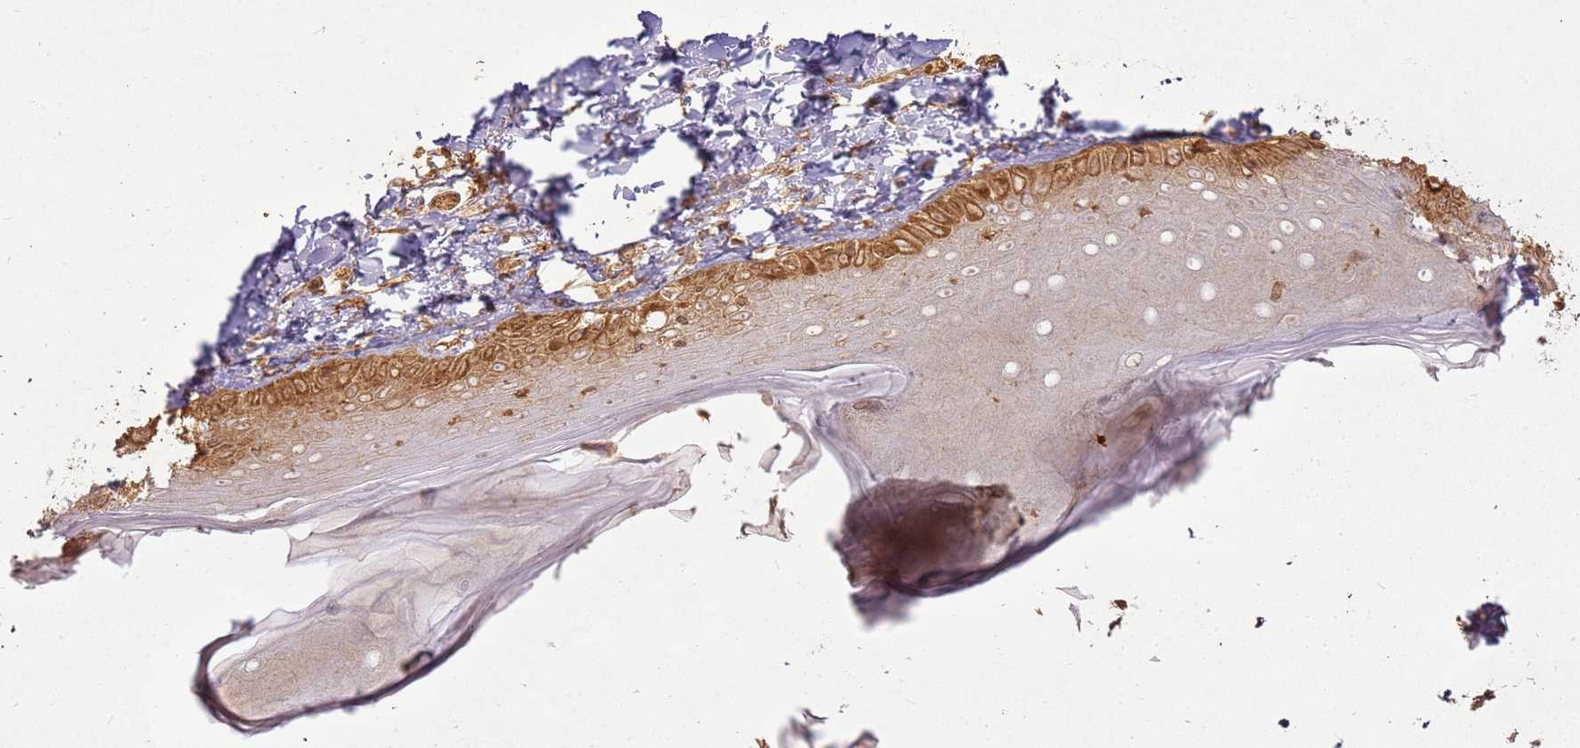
{"staining": {"intensity": "moderate", "quantity": ">75%", "location": "cytoplasmic/membranous"}, "tissue": "skin", "cell_type": "Fibroblasts", "image_type": "normal", "snomed": [{"axis": "morphology", "description": "Normal tissue, NOS"}, {"axis": "topography", "description": "Skin"}], "caption": "IHC micrograph of normal skin: skin stained using immunohistochemistry demonstrates medium levels of moderate protein expression localized specifically in the cytoplasmic/membranous of fibroblasts, appearing as a cytoplasmic/membranous brown color.", "gene": "ZNF776", "patient": {"sex": "male", "age": 52}}